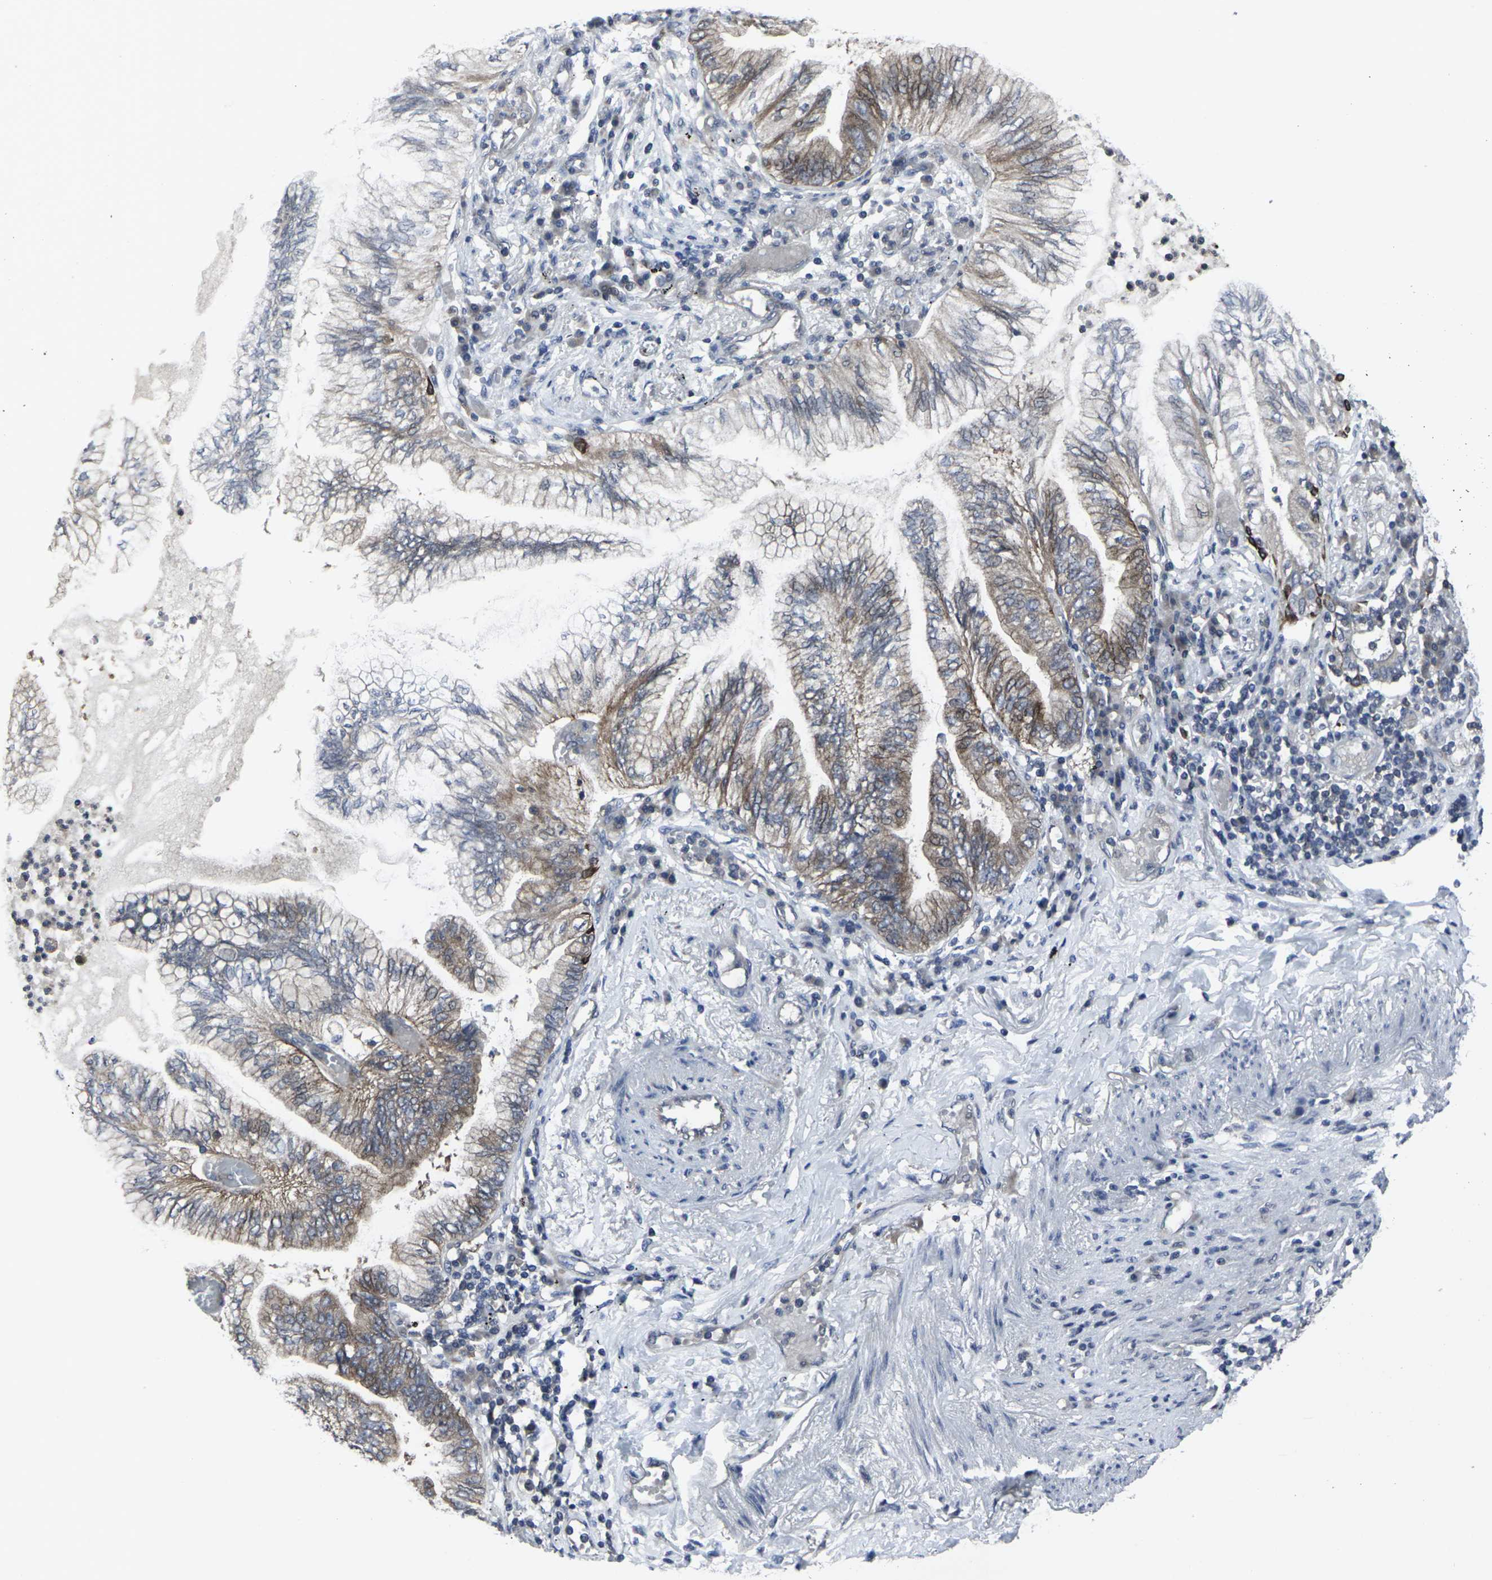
{"staining": {"intensity": "moderate", "quantity": ">75%", "location": "cytoplasmic/membranous"}, "tissue": "lung cancer", "cell_type": "Tumor cells", "image_type": "cancer", "snomed": [{"axis": "morphology", "description": "Normal tissue, NOS"}, {"axis": "morphology", "description": "Adenocarcinoma, NOS"}, {"axis": "topography", "description": "Bronchus"}, {"axis": "topography", "description": "Lung"}], "caption": "Immunohistochemistry (IHC) of human lung cancer (adenocarcinoma) demonstrates medium levels of moderate cytoplasmic/membranous positivity in approximately >75% of tumor cells. (brown staining indicates protein expression, while blue staining denotes nuclei).", "gene": "HPRT1", "patient": {"sex": "female", "age": 70}}